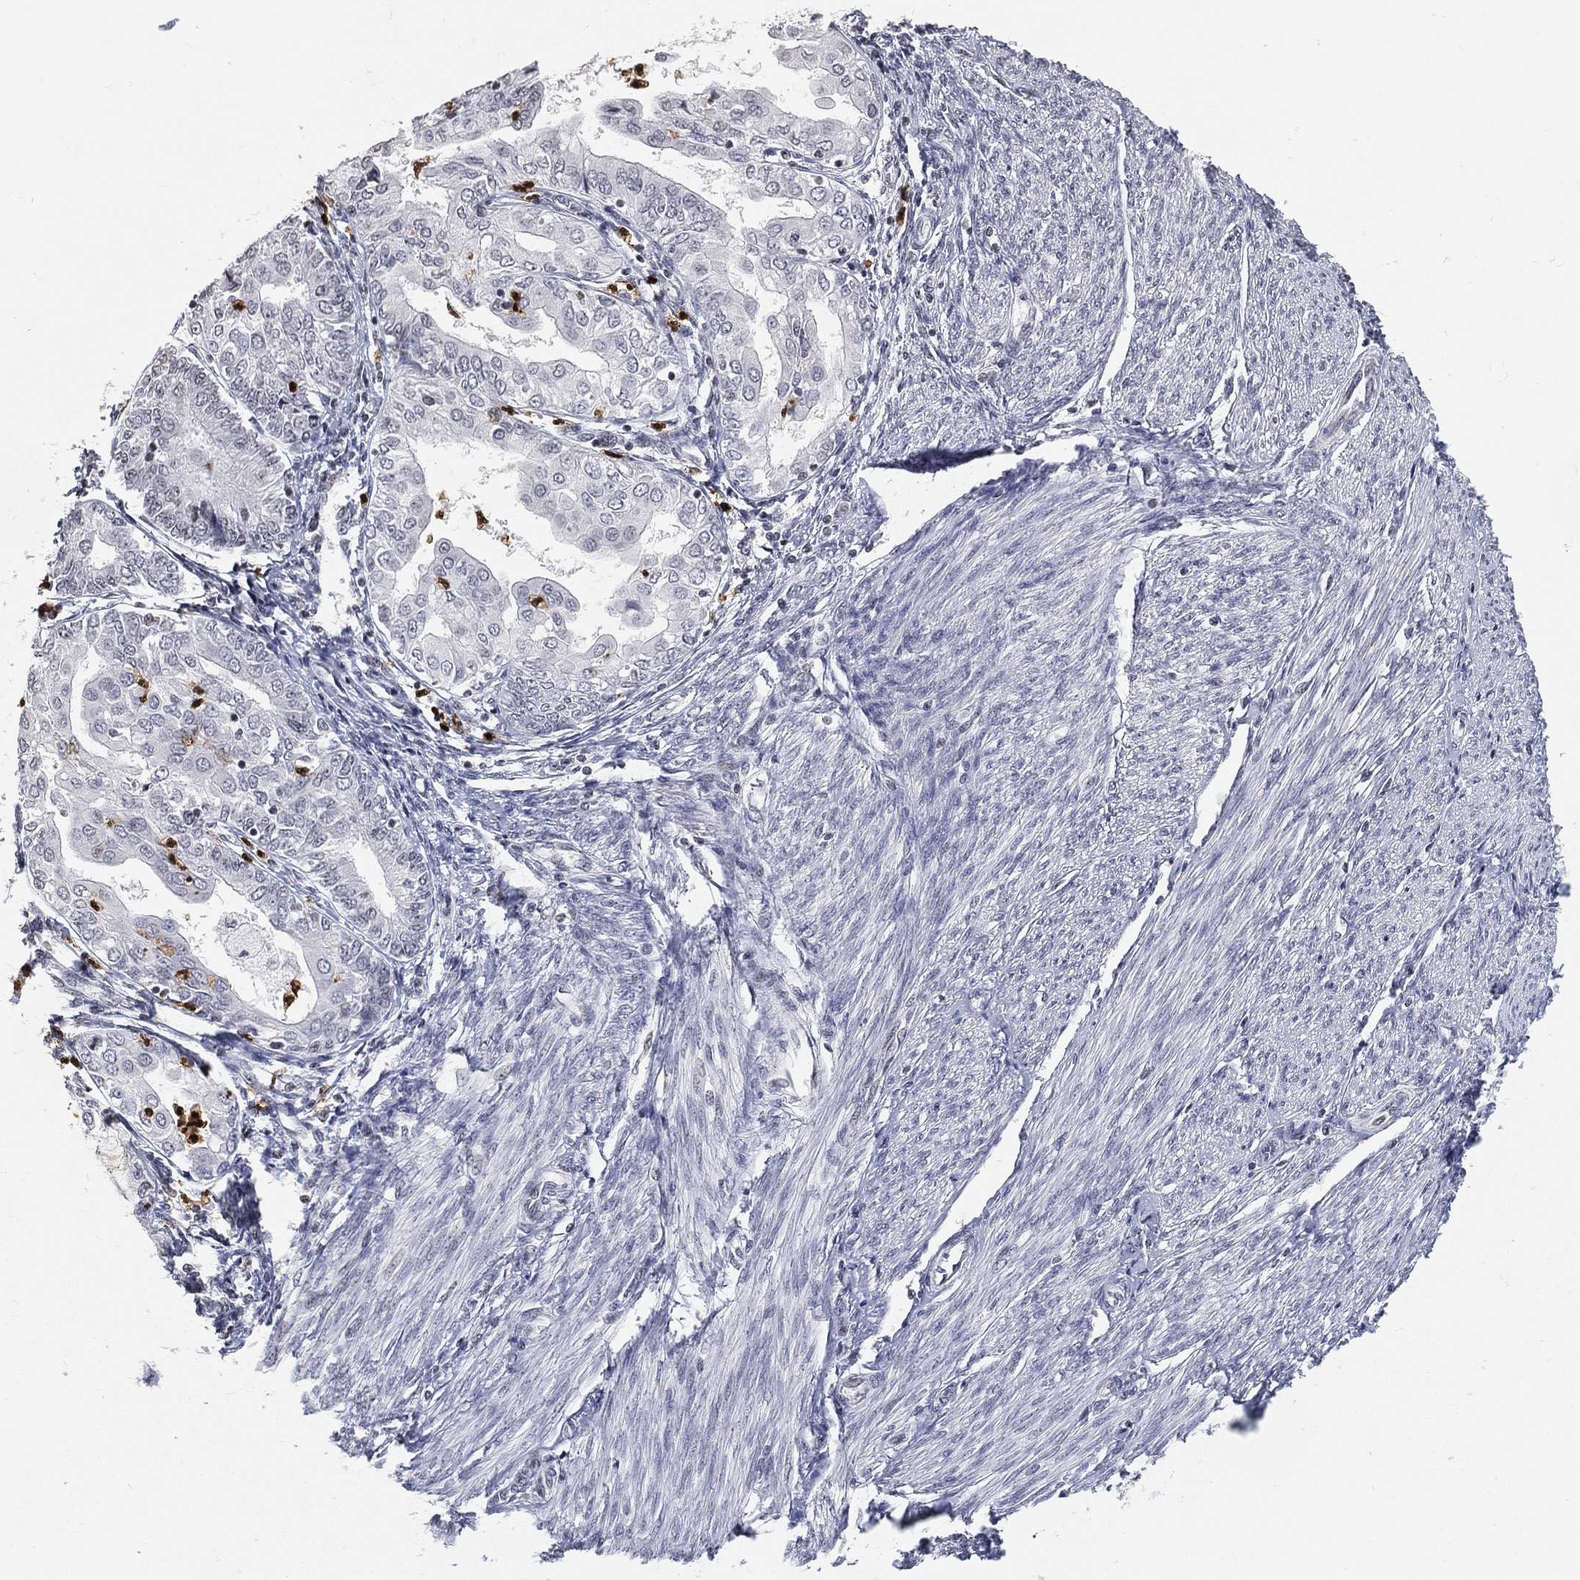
{"staining": {"intensity": "negative", "quantity": "none", "location": "none"}, "tissue": "endometrial cancer", "cell_type": "Tumor cells", "image_type": "cancer", "snomed": [{"axis": "morphology", "description": "Adenocarcinoma, NOS"}, {"axis": "topography", "description": "Endometrium"}], "caption": "IHC of human endometrial cancer shows no staining in tumor cells.", "gene": "ARG1", "patient": {"sex": "female", "age": 68}}